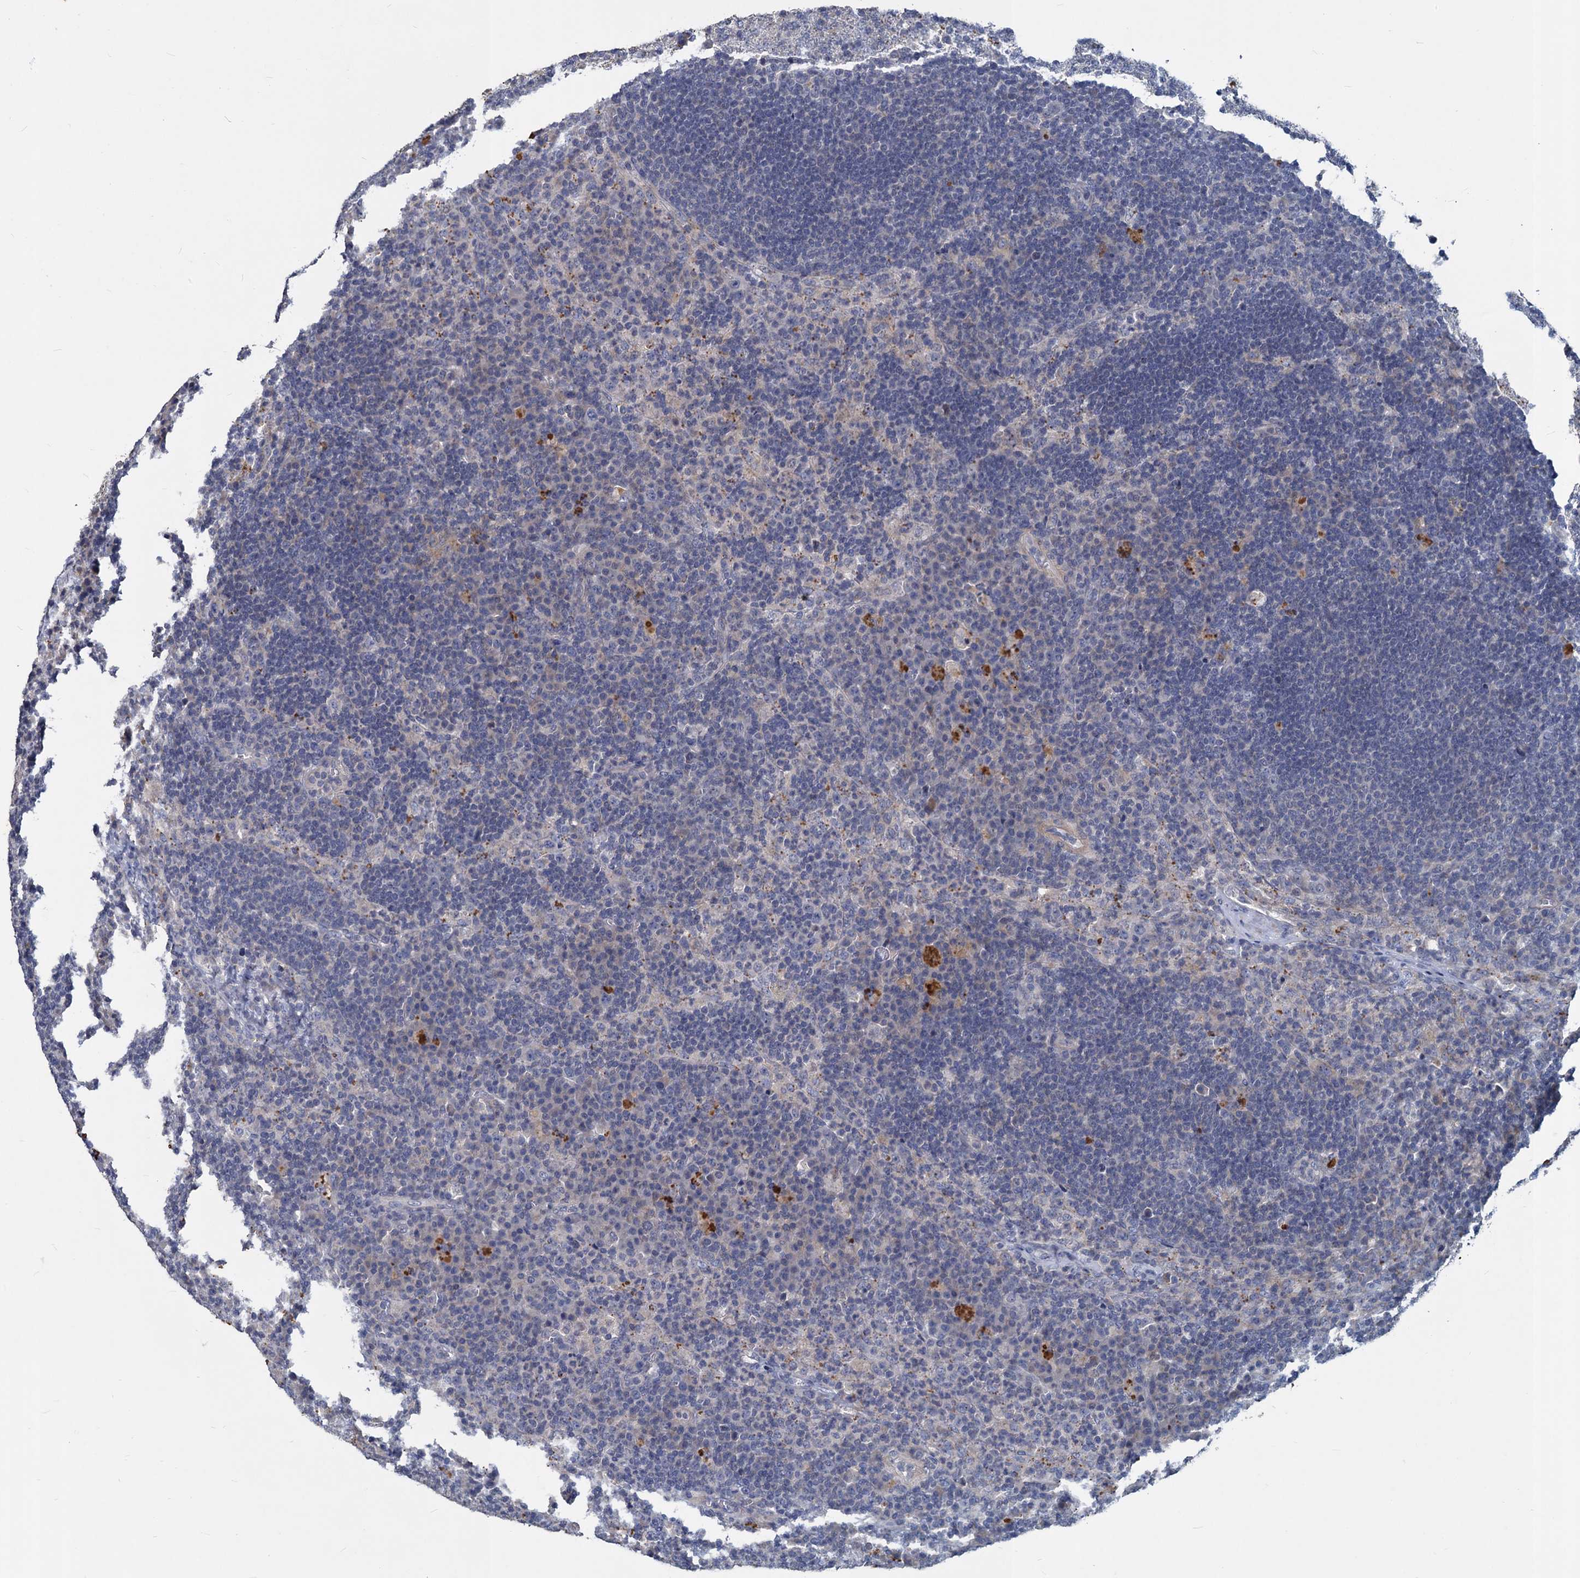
{"staining": {"intensity": "negative", "quantity": "none", "location": "none"}, "tissue": "lymph node", "cell_type": "Germinal center cells", "image_type": "normal", "snomed": [{"axis": "morphology", "description": "Normal tissue, NOS"}, {"axis": "topography", "description": "Lymph node"}], "caption": "Image shows no significant protein staining in germinal center cells of unremarkable lymph node.", "gene": "SLC2A7", "patient": {"sex": "female", "age": 70}}